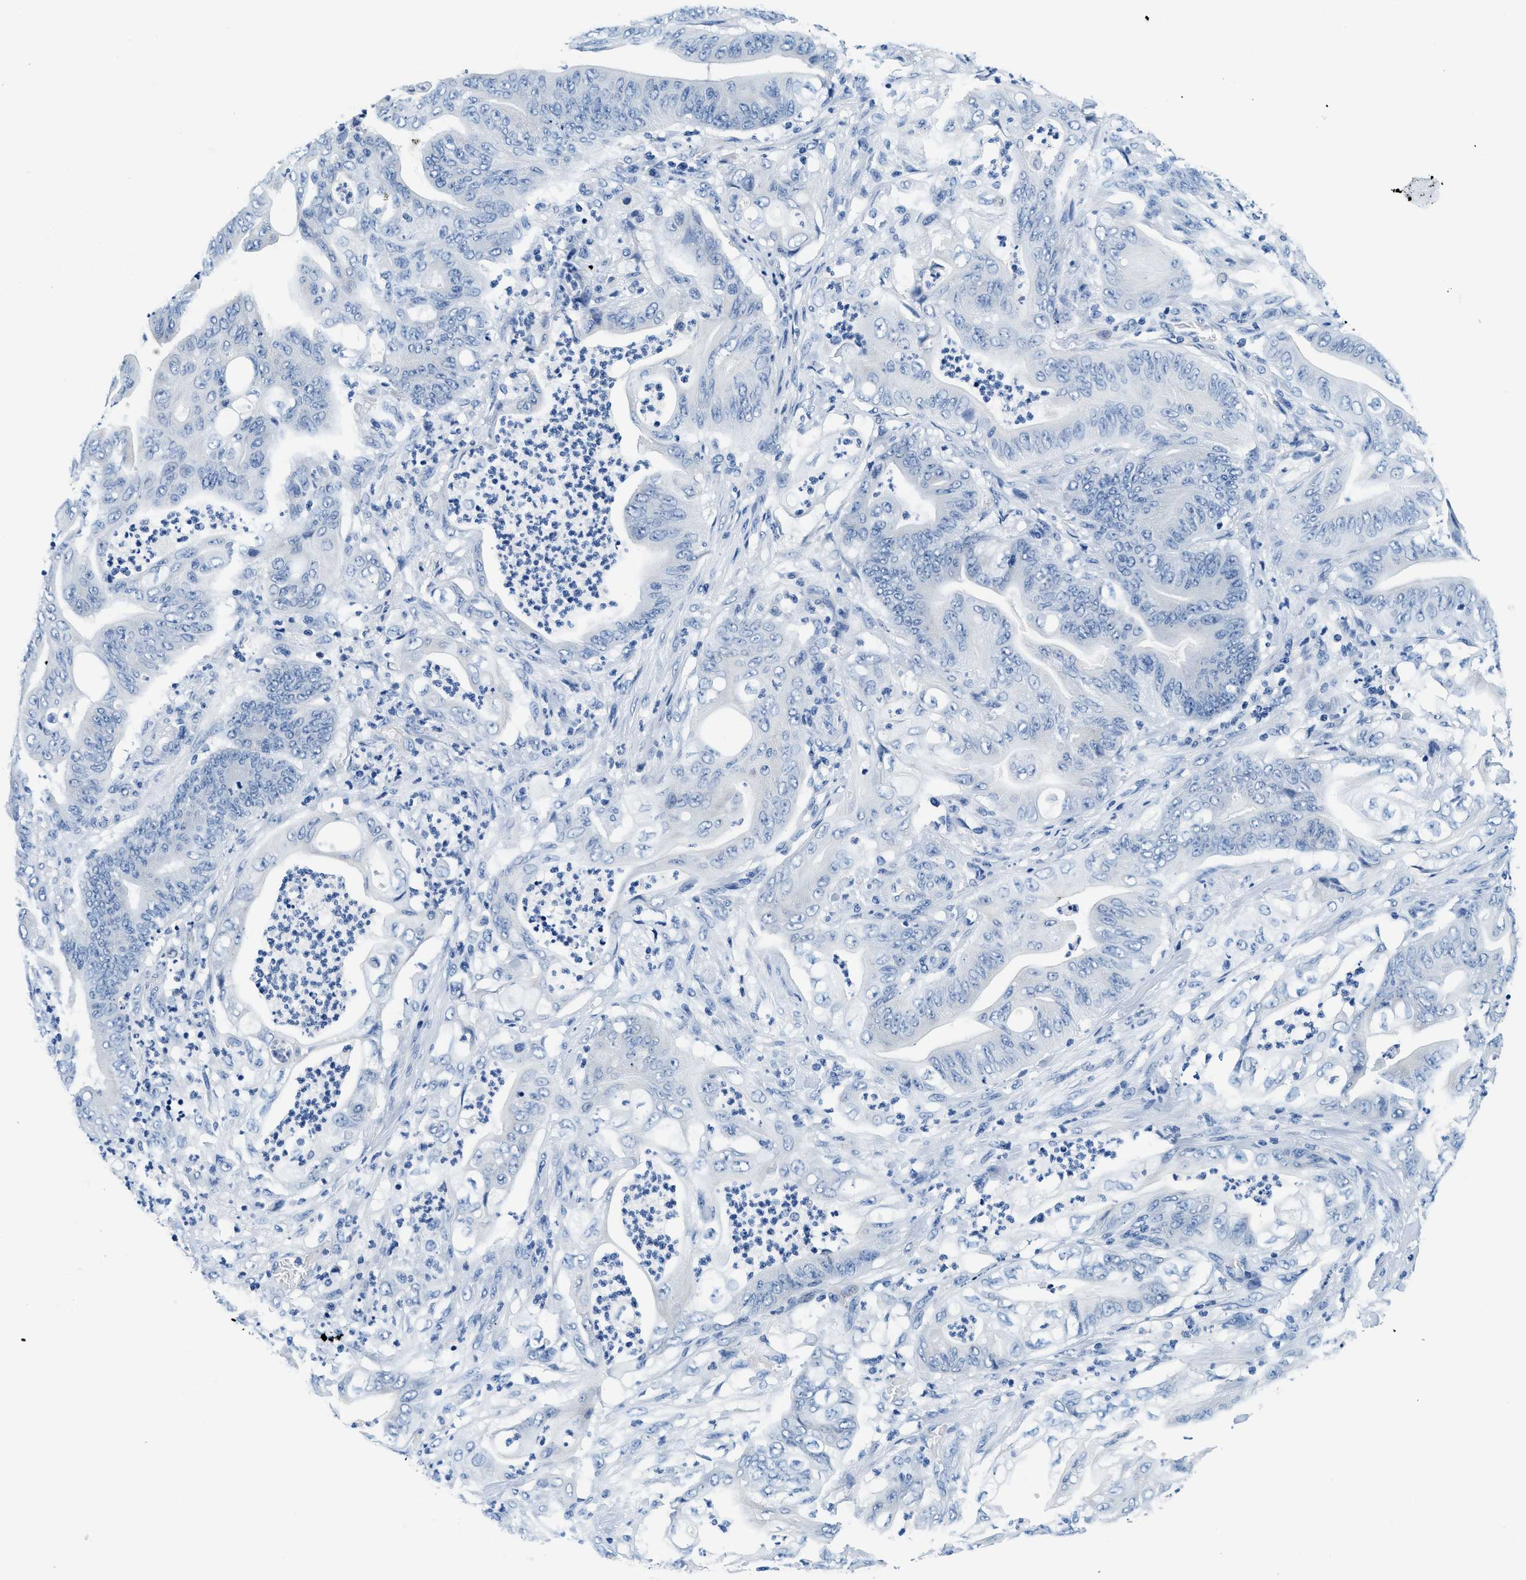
{"staining": {"intensity": "negative", "quantity": "none", "location": "none"}, "tissue": "stomach cancer", "cell_type": "Tumor cells", "image_type": "cancer", "snomed": [{"axis": "morphology", "description": "Adenocarcinoma, NOS"}, {"axis": "topography", "description": "Stomach"}], "caption": "Immunohistochemistry (IHC) histopathology image of neoplastic tissue: stomach cancer stained with DAB (3,3'-diaminobenzidine) shows no significant protein positivity in tumor cells.", "gene": "GSTM3", "patient": {"sex": "female", "age": 73}}